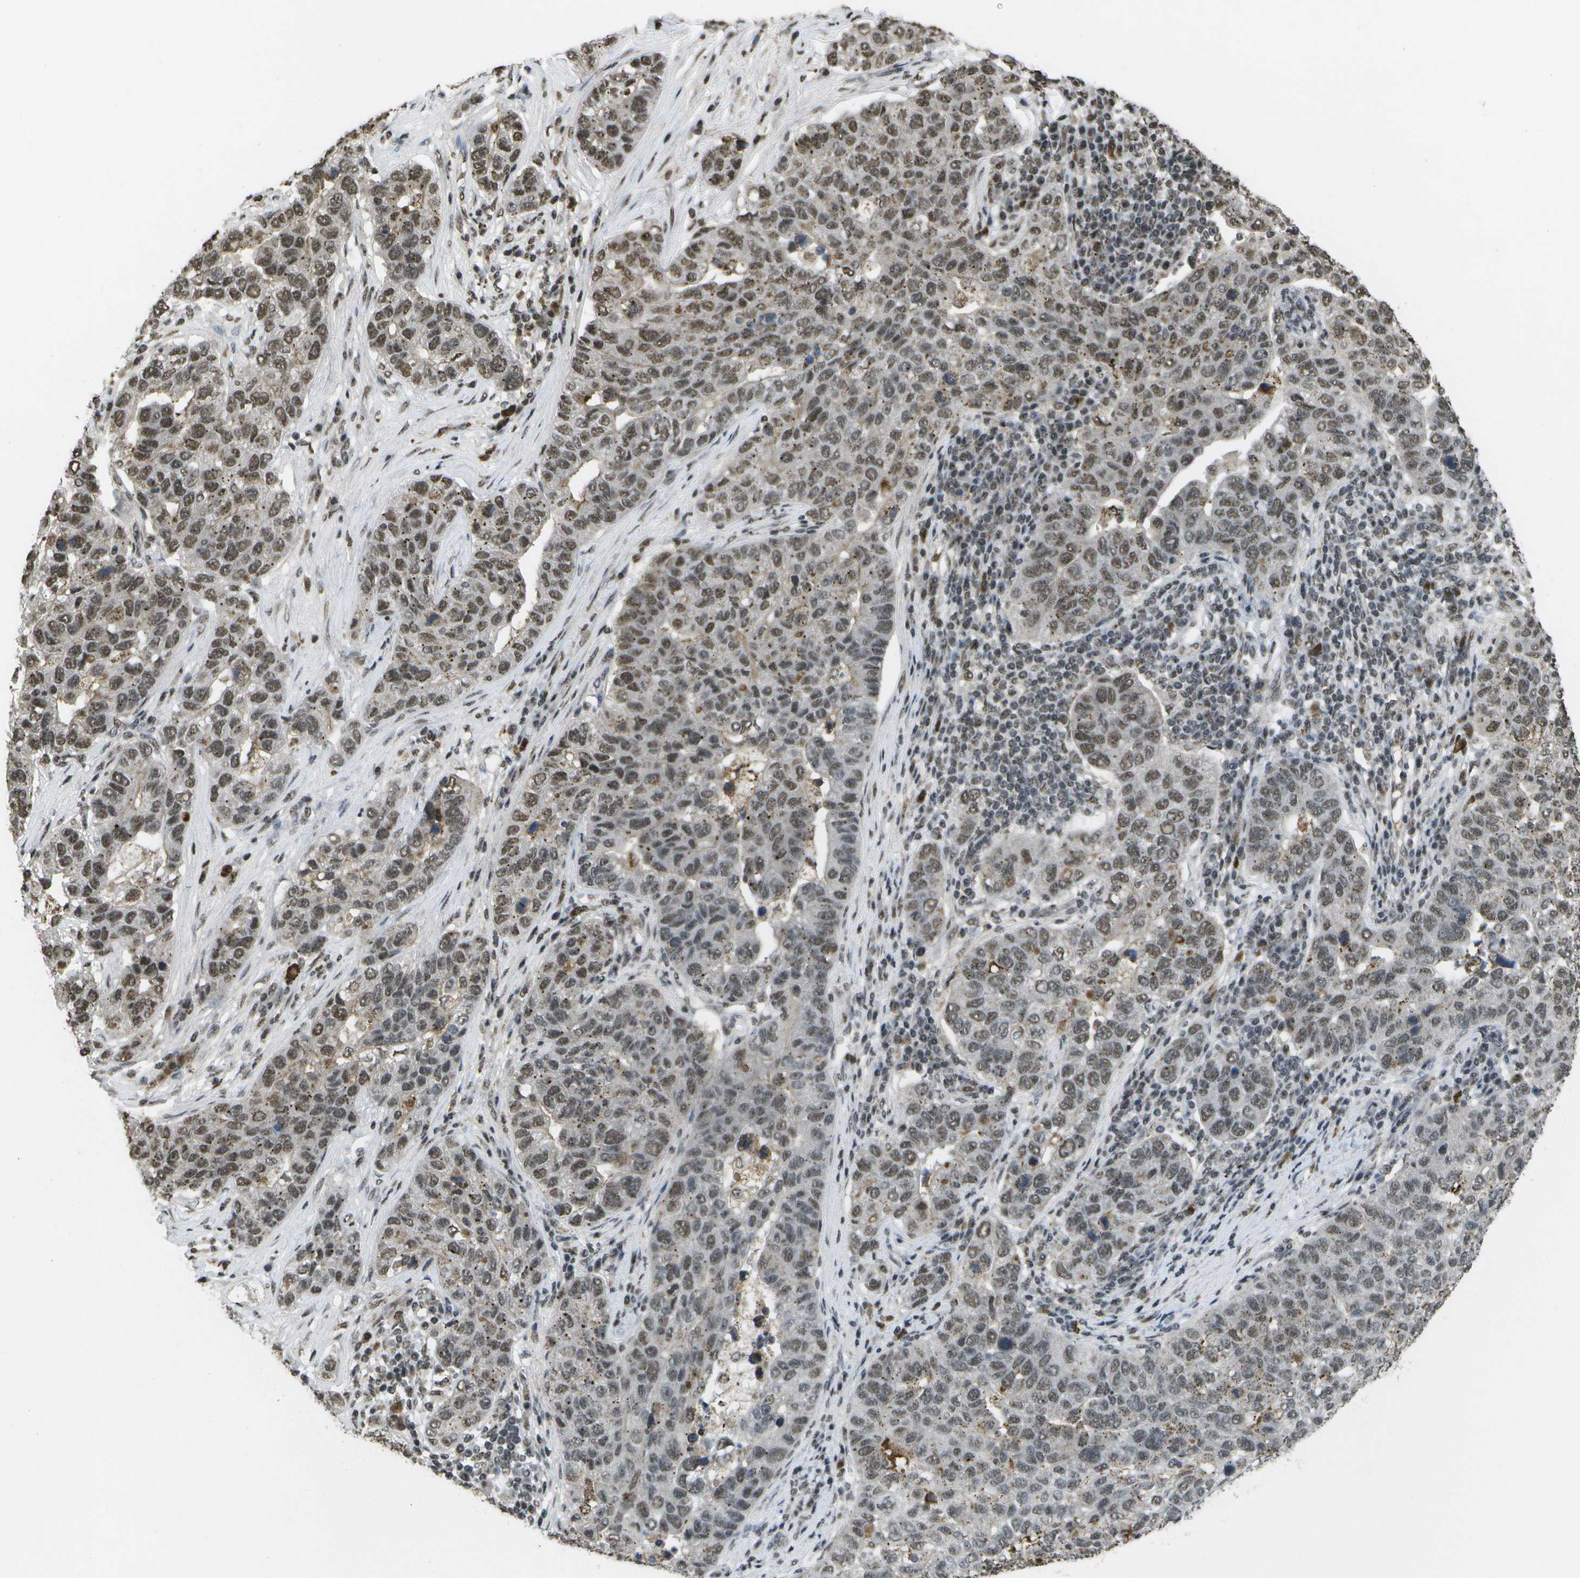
{"staining": {"intensity": "weak", "quantity": "25%-75%", "location": "nuclear"}, "tissue": "pancreatic cancer", "cell_type": "Tumor cells", "image_type": "cancer", "snomed": [{"axis": "morphology", "description": "Adenocarcinoma, NOS"}, {"axis": "topography", "description": "Pancreas"}], "caption": "Human pancreatic cancer (adenocarcinoma) stained for a protein (brown) reveals weak nuclear positive staining in approximately 25%-75% of tumor cells.", "gene": "SPEN", "patient": {"sex": "female", "age": 61}}